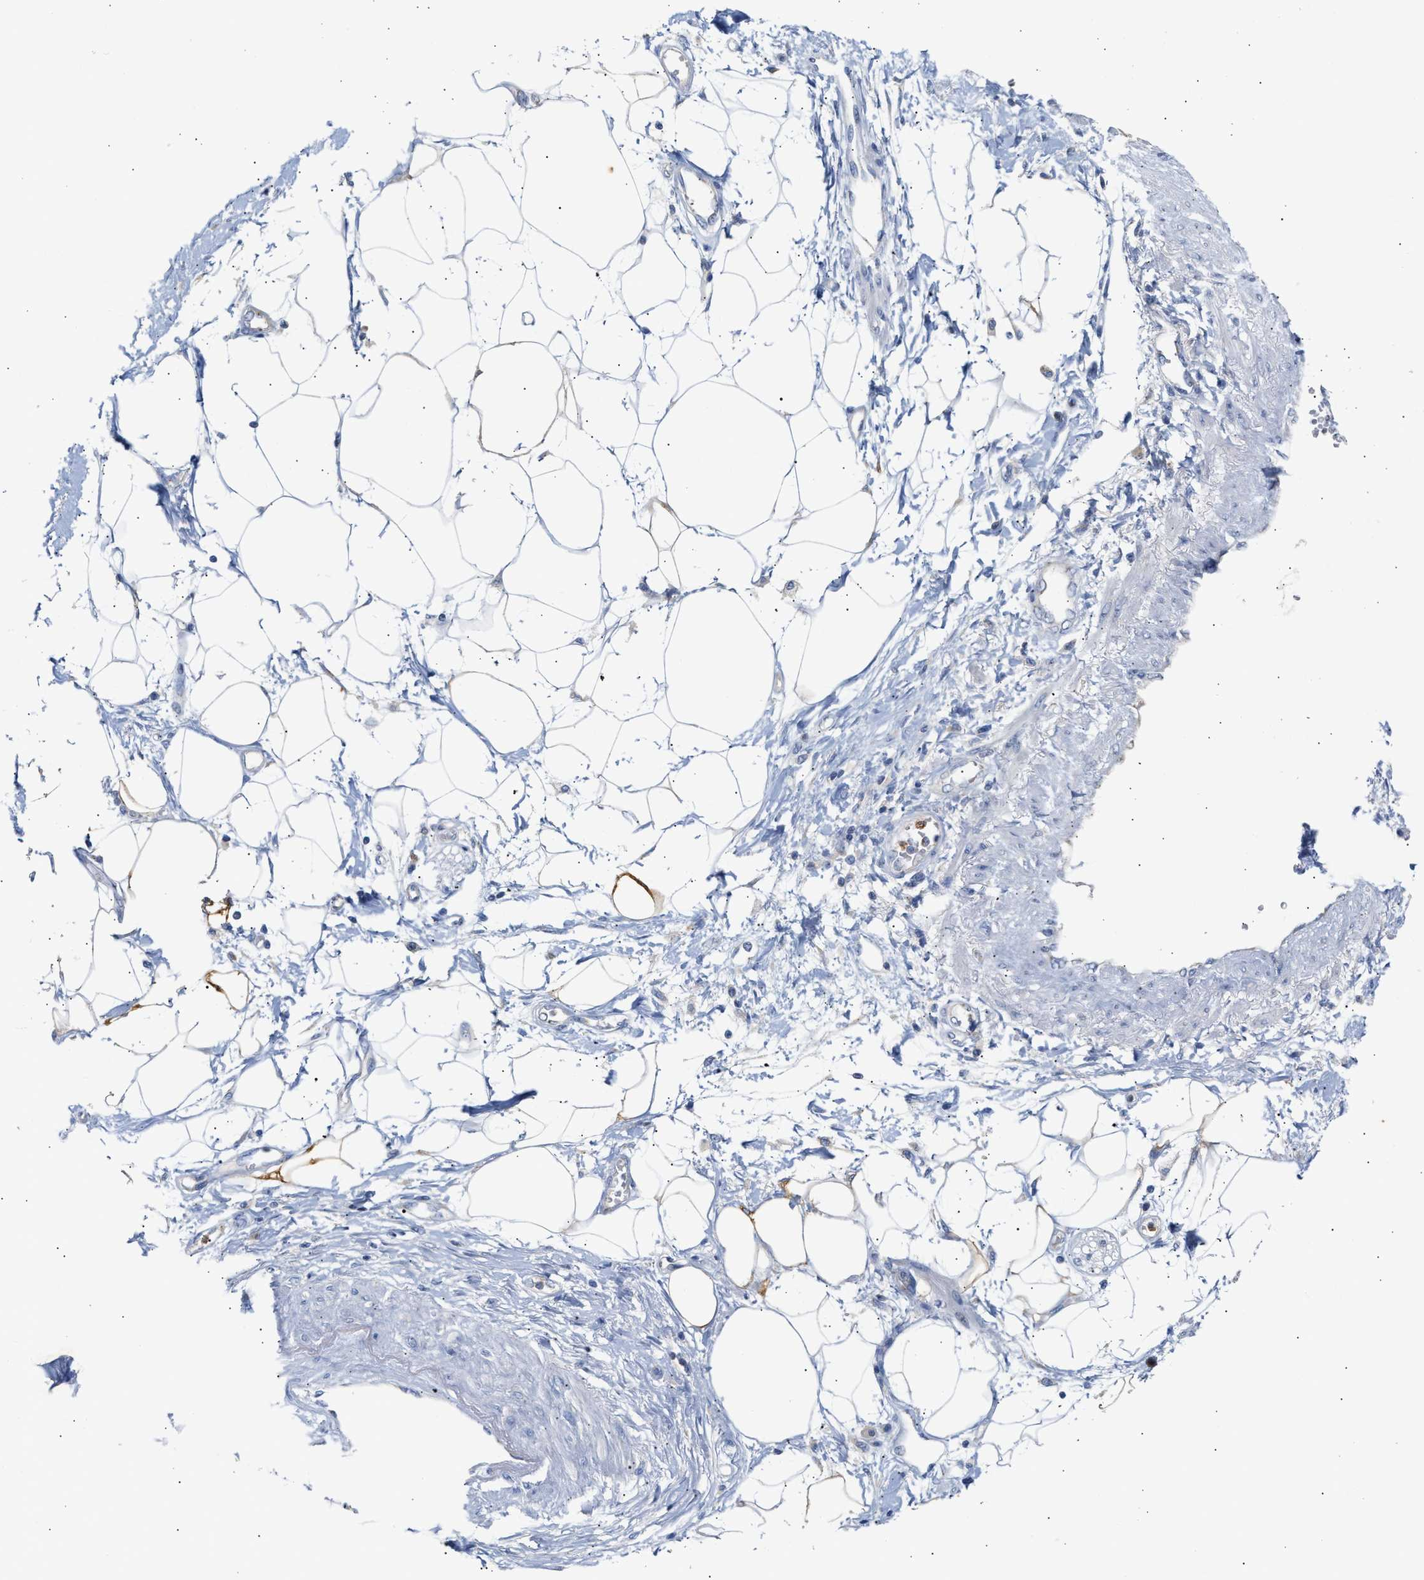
{"staining": {"intensity": "weak", "quantity": "25%-75%", "location": "cytoplasmic/membranous"}, "tissue": "adipose tissue", "cell_type": "Adipocytes", "image_type": "normal", "snomed": [{"axis": "morphology", "description": "Normal tissue, NOS"}, {"axis": "morphology", "description": "Adenocarcinoma, NOS"}, {"axis": "topography", "description": "Duodenum"}, {"axis": "topography", "description": "Peripheral nerve tissue"}], "caption": "IHC of normal human adipose tissue displays low levels of weak cytoplasmic/membranous positivity in about 25%-75% of adipocytes. The protein is stained brown, and the nuclei are stained in blue (DAB (3,3'-diaminobenzidine) IHC with brightfield microscopy, high magnification).", "gene": "TRIM50", "patient": {"sex": "female", "age": 60}}